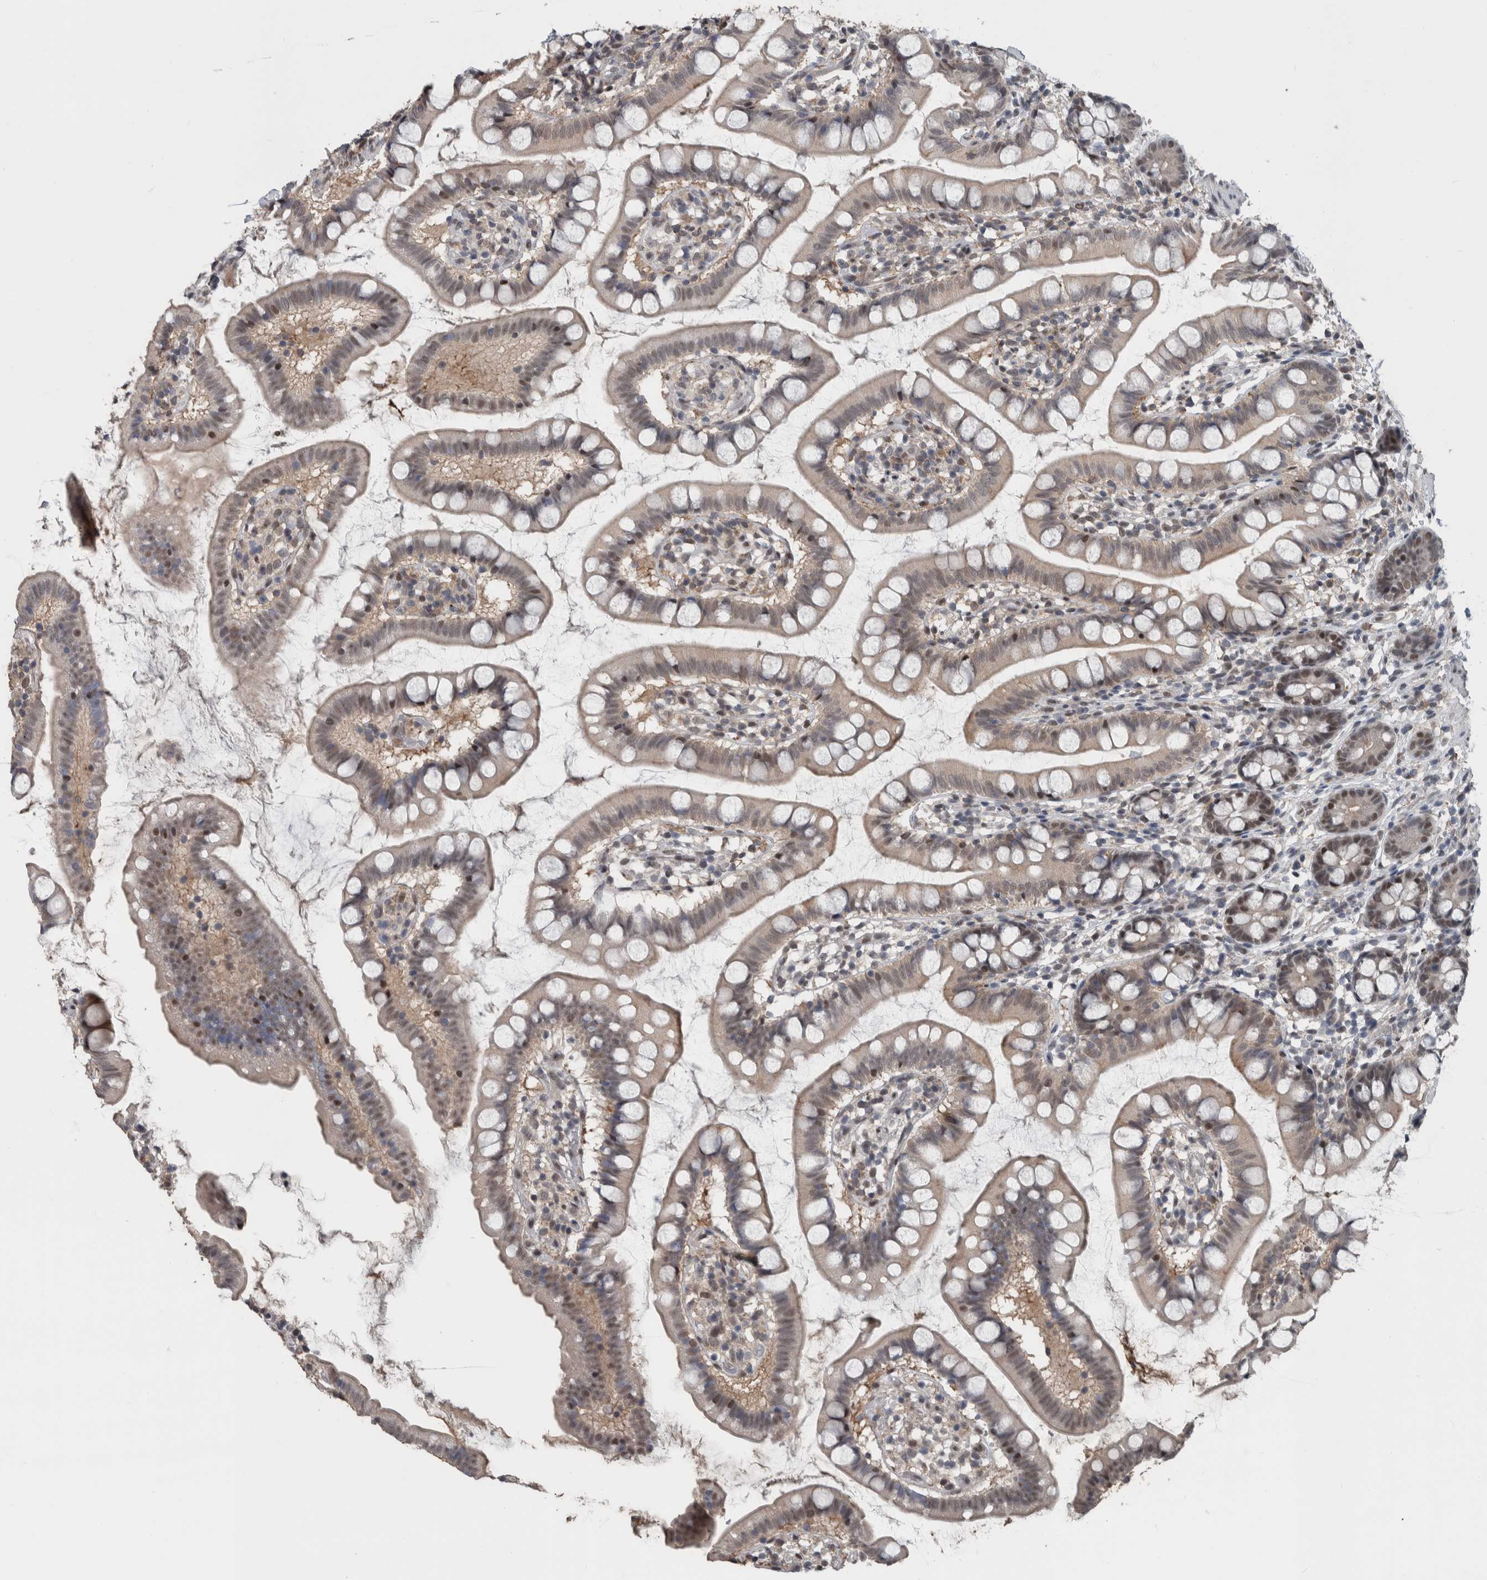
{"staining": {"intensity": "weak", "quantity": "25%-75%", "location": "nuclear"}, "tissue": "small intestine", "cell_type": "Glandular cells", "image_type": "normal", "snomed": [{"axis": "morphology", "description": "Normal tissue, NOS"}, {"axis": "topography", "description": "Small intestine"}], "caption": "Weak nuclear protein positivity is present in approximately 25%-75% of glandular cells in small intestine. (DAB (3,3'-diaminobenzidine) IHC with brightfield microscopy, high magnification).", "gene": "ZBTB21", "patient": {"sex": "female", "age": 84}}